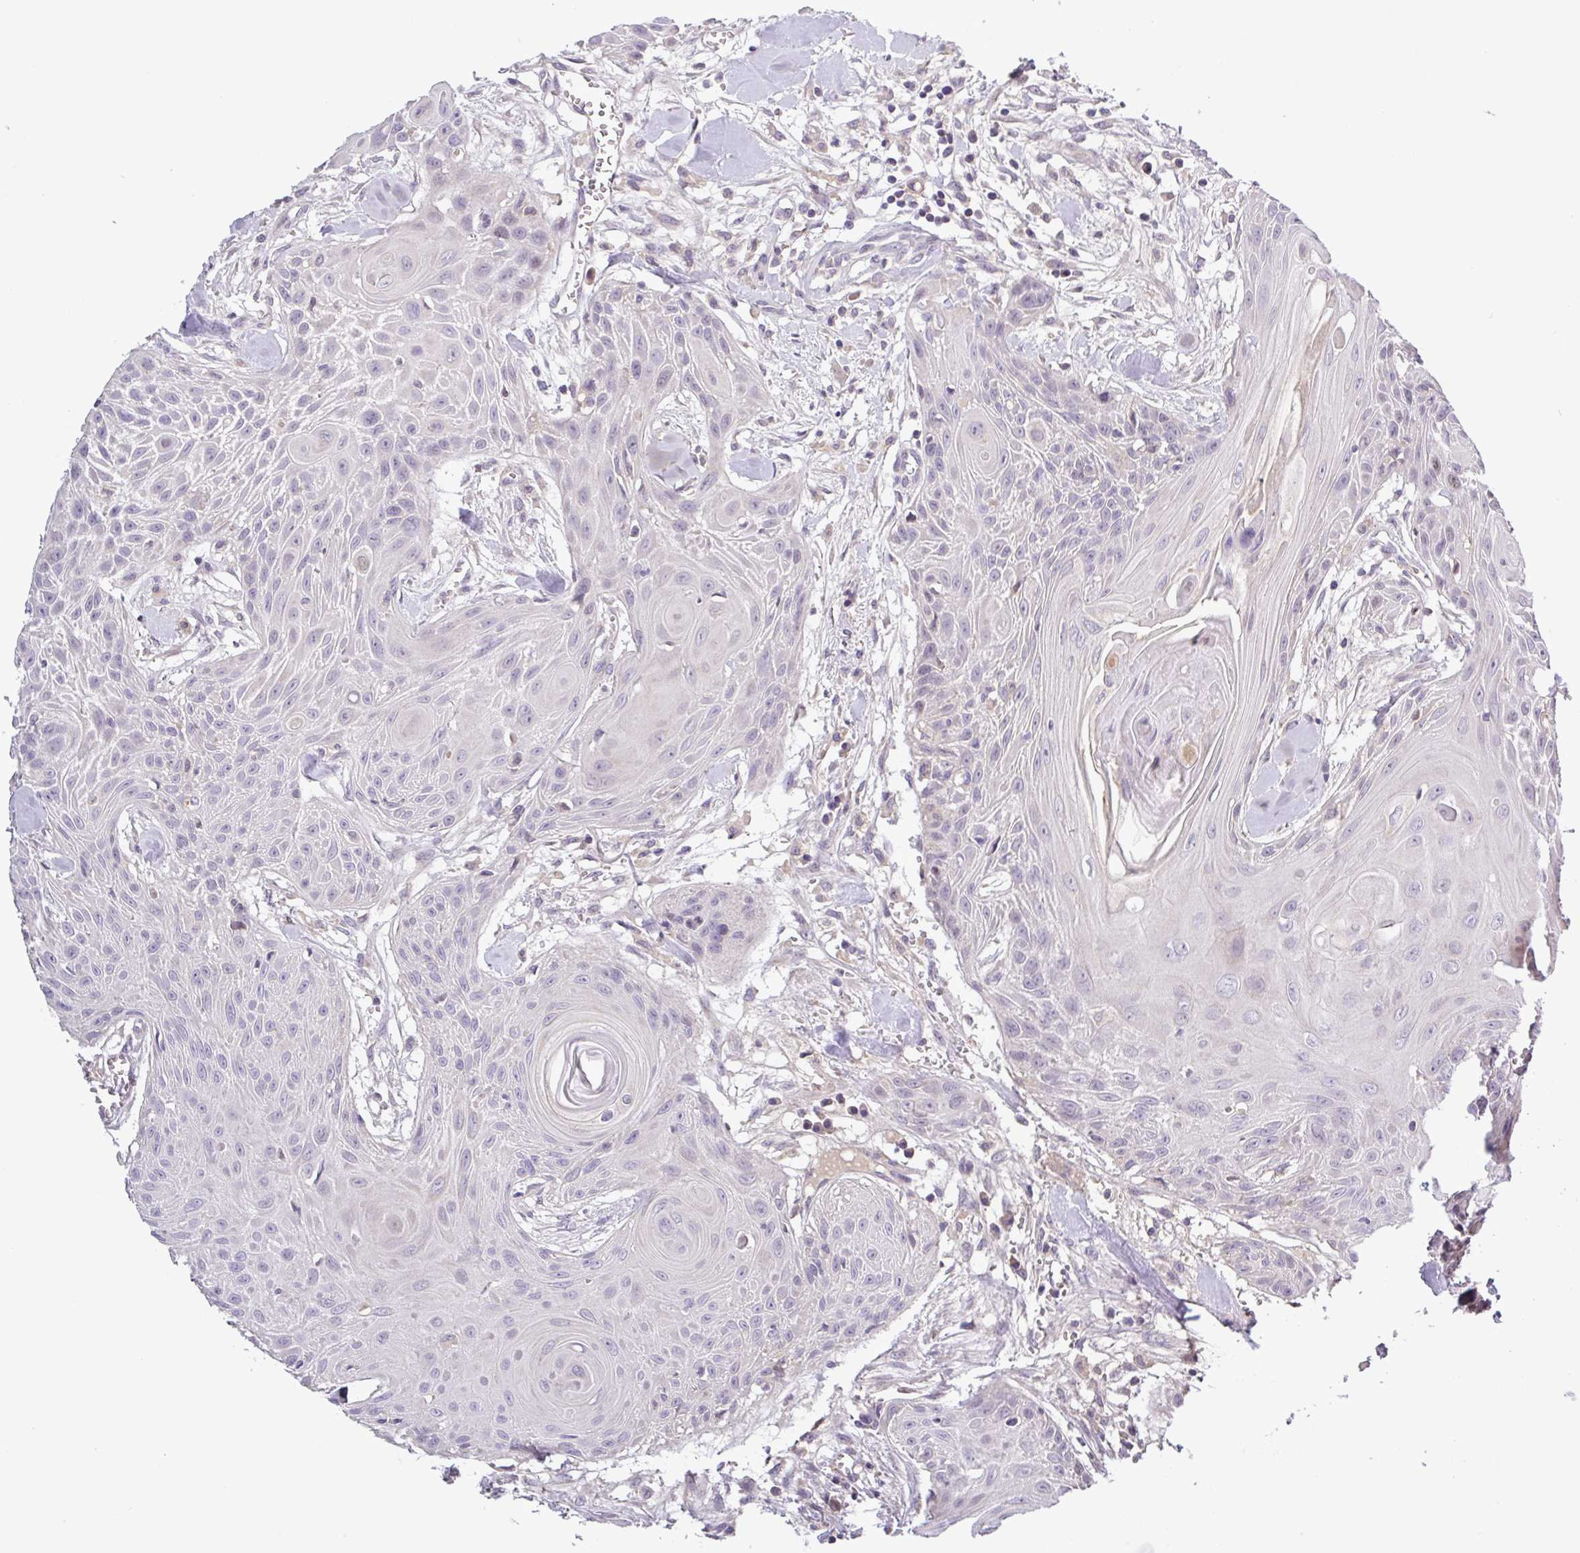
{"staining": {"intensity": "negative", "quantity": "none", "location": "none"}, "tissue": "head and neck cancer", "cell_type": "Tumor cells", "image_type": "cancer", "snomed": [{"axis": "morphology", "description": "Squamous cell carcinoma, NOS"}, {"axis": "topography", "description": "Lymph node"}, {"axis": "topography", "description": "Salivary gland"}, {"axis": "topography", "description": "Head-Neck"}], "caption": "This micrograph is of head and neck cancer (squamous cell carcinoma) stained with IHC to label a protein in brown with the nuclei are counter-stained blue. There is no positivity in tumor cells. (DAB immunohistochemistry (IHC) with hematoxylin counter stain).", "gene": "SFTPB", "patient": {"sex": "female", "age": 74}}